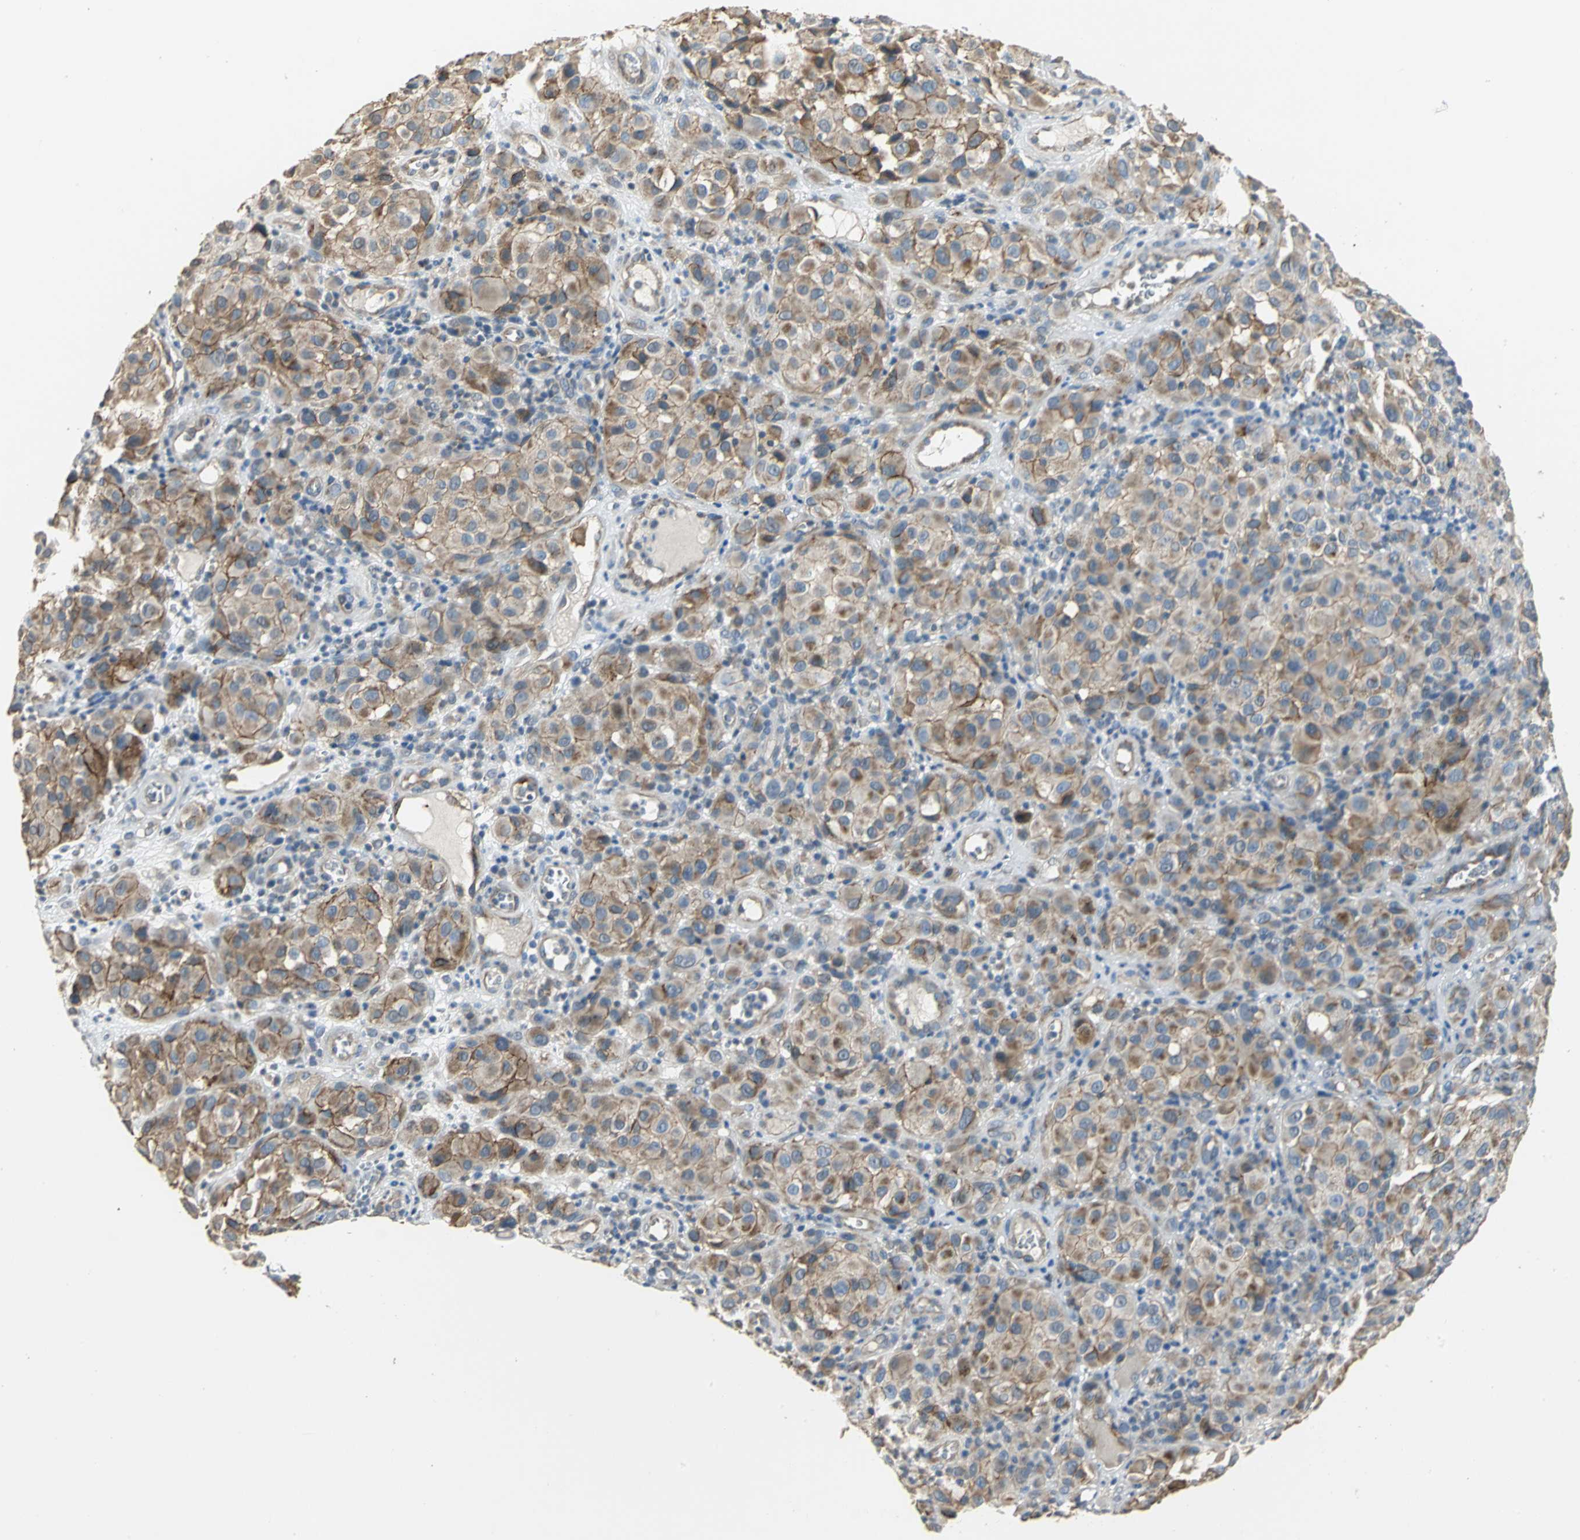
{"staining": {"intensity": "moderate", "quantity": ">75%", "location": "cytoplasmic/membranous"}, "tissue": "melanoma", "cell_type": "Tumor cells", "image_type": "cancer", "snomed": [{"axis": "morphology", "description": "Malignant melanoma, NOS"}, {"axis": "topography", "description": "Skin"}], "caption": "Human melanoma stained with a protein marker displays moderate staining in tumor cells.", "gene": "NDUFB5", "patient": {"sex": "female", "age": 21}}